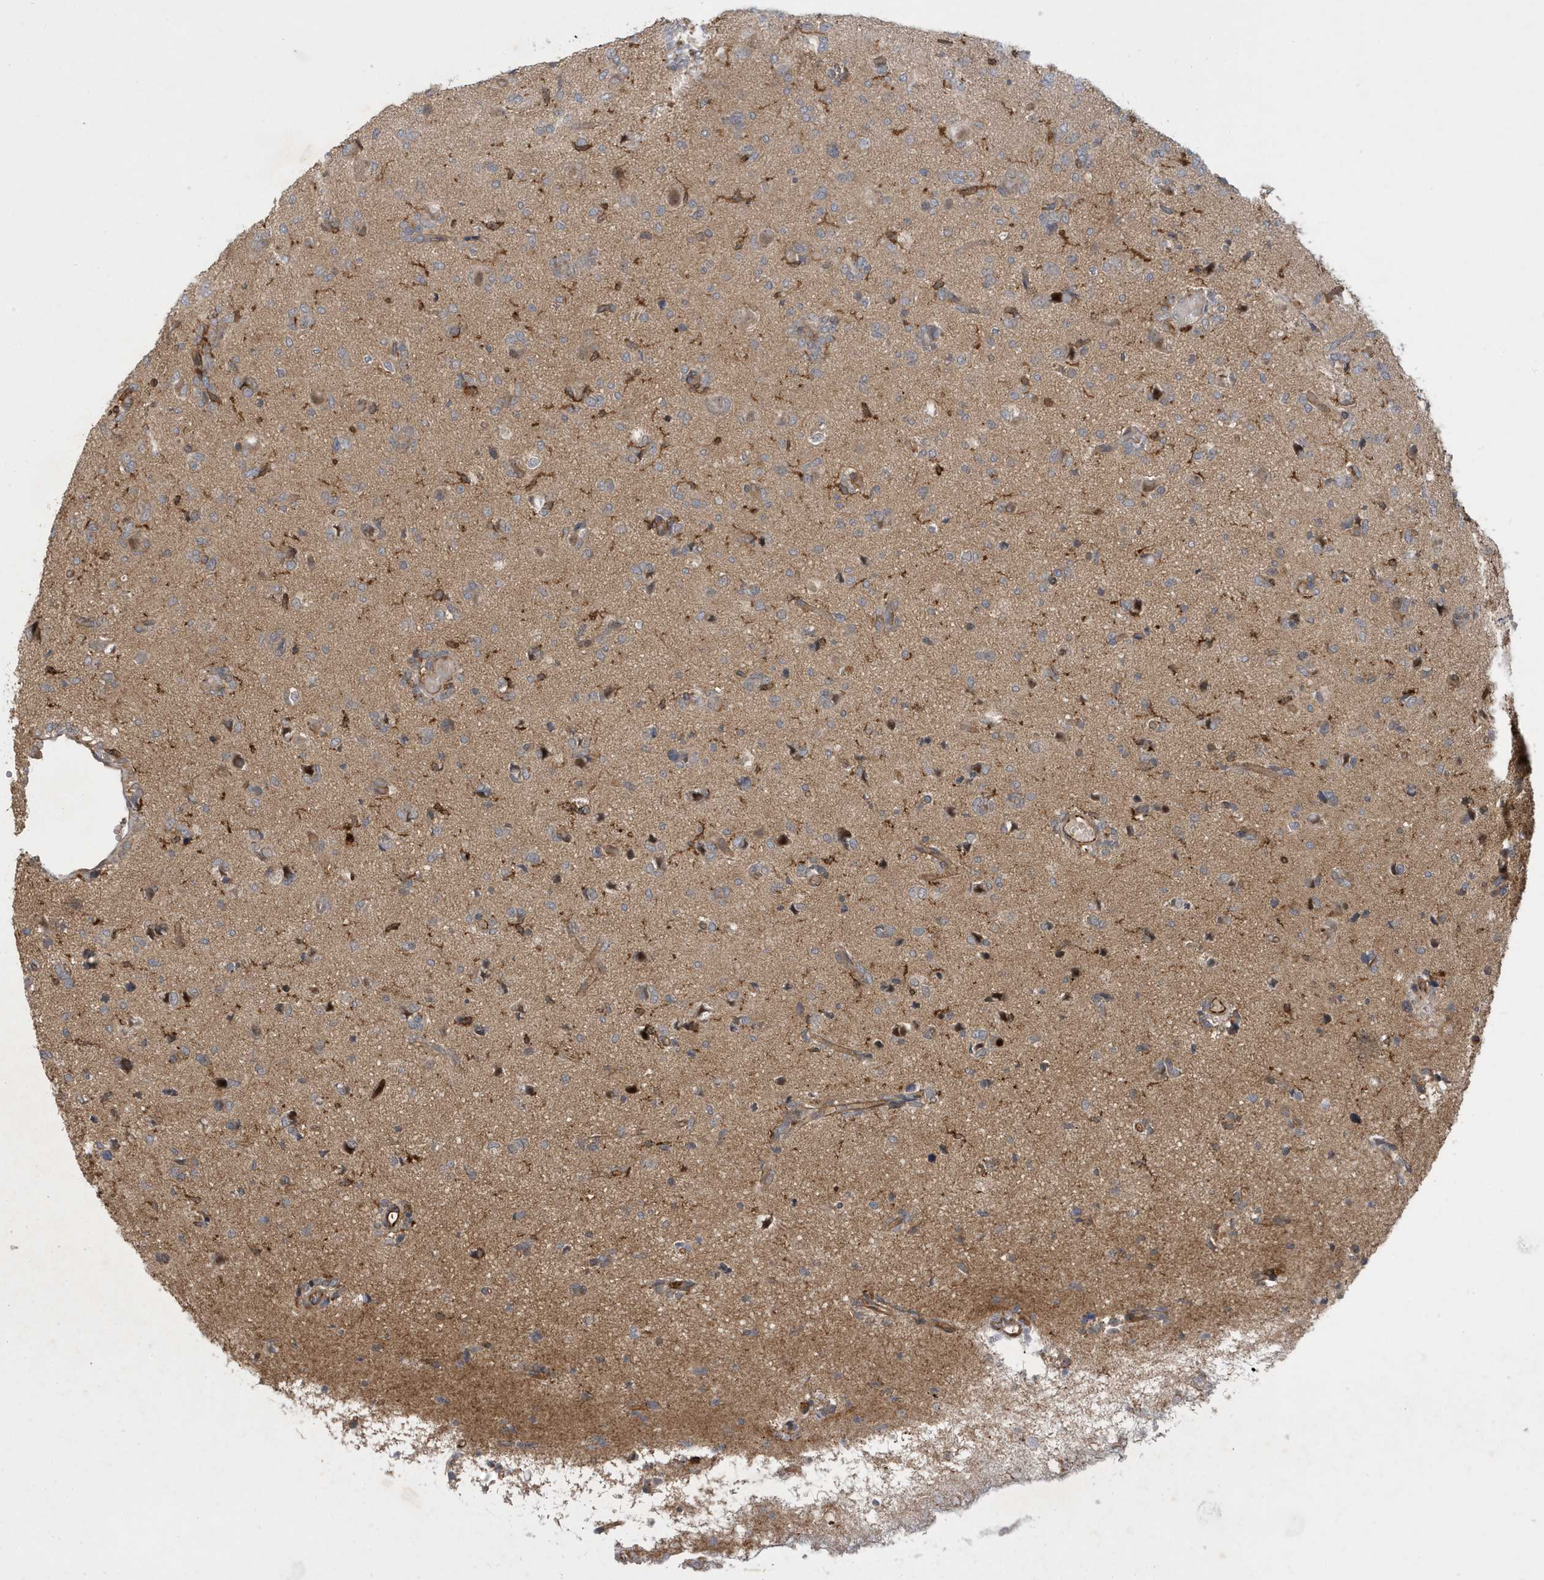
{"staining": {"intensity": "moderate", "quantity": "<25%", "location": "cytoplasmic/membranous"}, "tissue": "glioma", "cell_type": "Tumor cells", "image_type": "cancer", "snomed": [{"axis": "morphology", "description": "Glioma, malignant, High grade"}, {"axis": "topography", "description": "Brain"}], "caption": "This image exhibits malignant glioma (high-grade) stained with immunohistochemistry to label a protein in brown. The cytoplasmic/membranous of tumor cells show moderate positivity for the protein. Nuclei are counter-stained blue.", "gene": "LAPTM4A", "patient": {"sex": "female", "age": 59}}